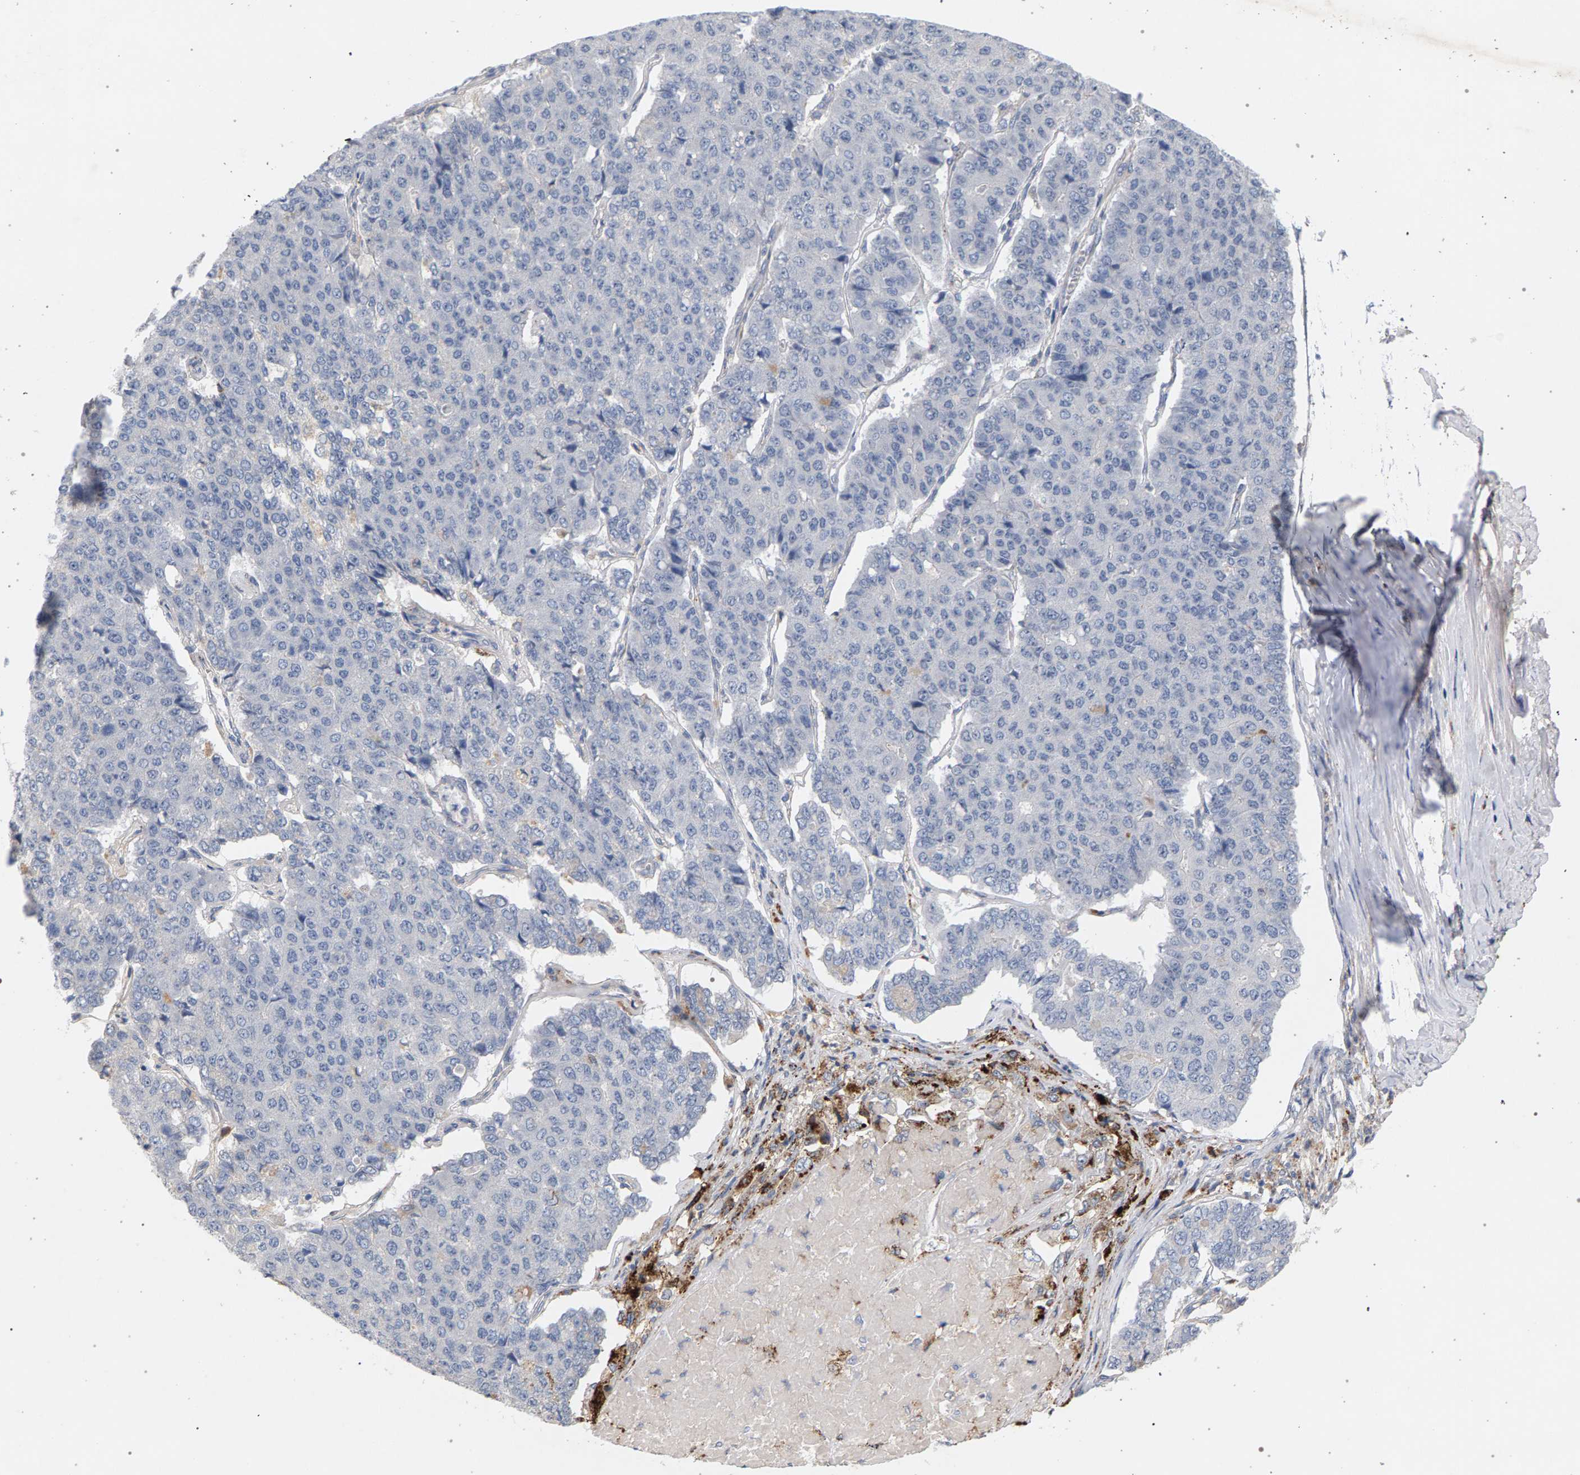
{"staining": {"intensity": "negative", "quantity": "none", "location": "none"}, "tissue": "pancreatic cancer", "cell_type": "Tumor cells", "image_type": "cancer", "snomed": [{"axis": "morphology", "description": "Adenocarcinoma, NOS"}, {"axis": "topography", "description": "Pancreas"}], "caption": "A high-resolution image shows IHC staining of pancreatic adenocarcinoma, which reveals no significant staining in tumor cells.", "gene": "MAMDC2", "patient": {"sex": "male", "age": 50}}